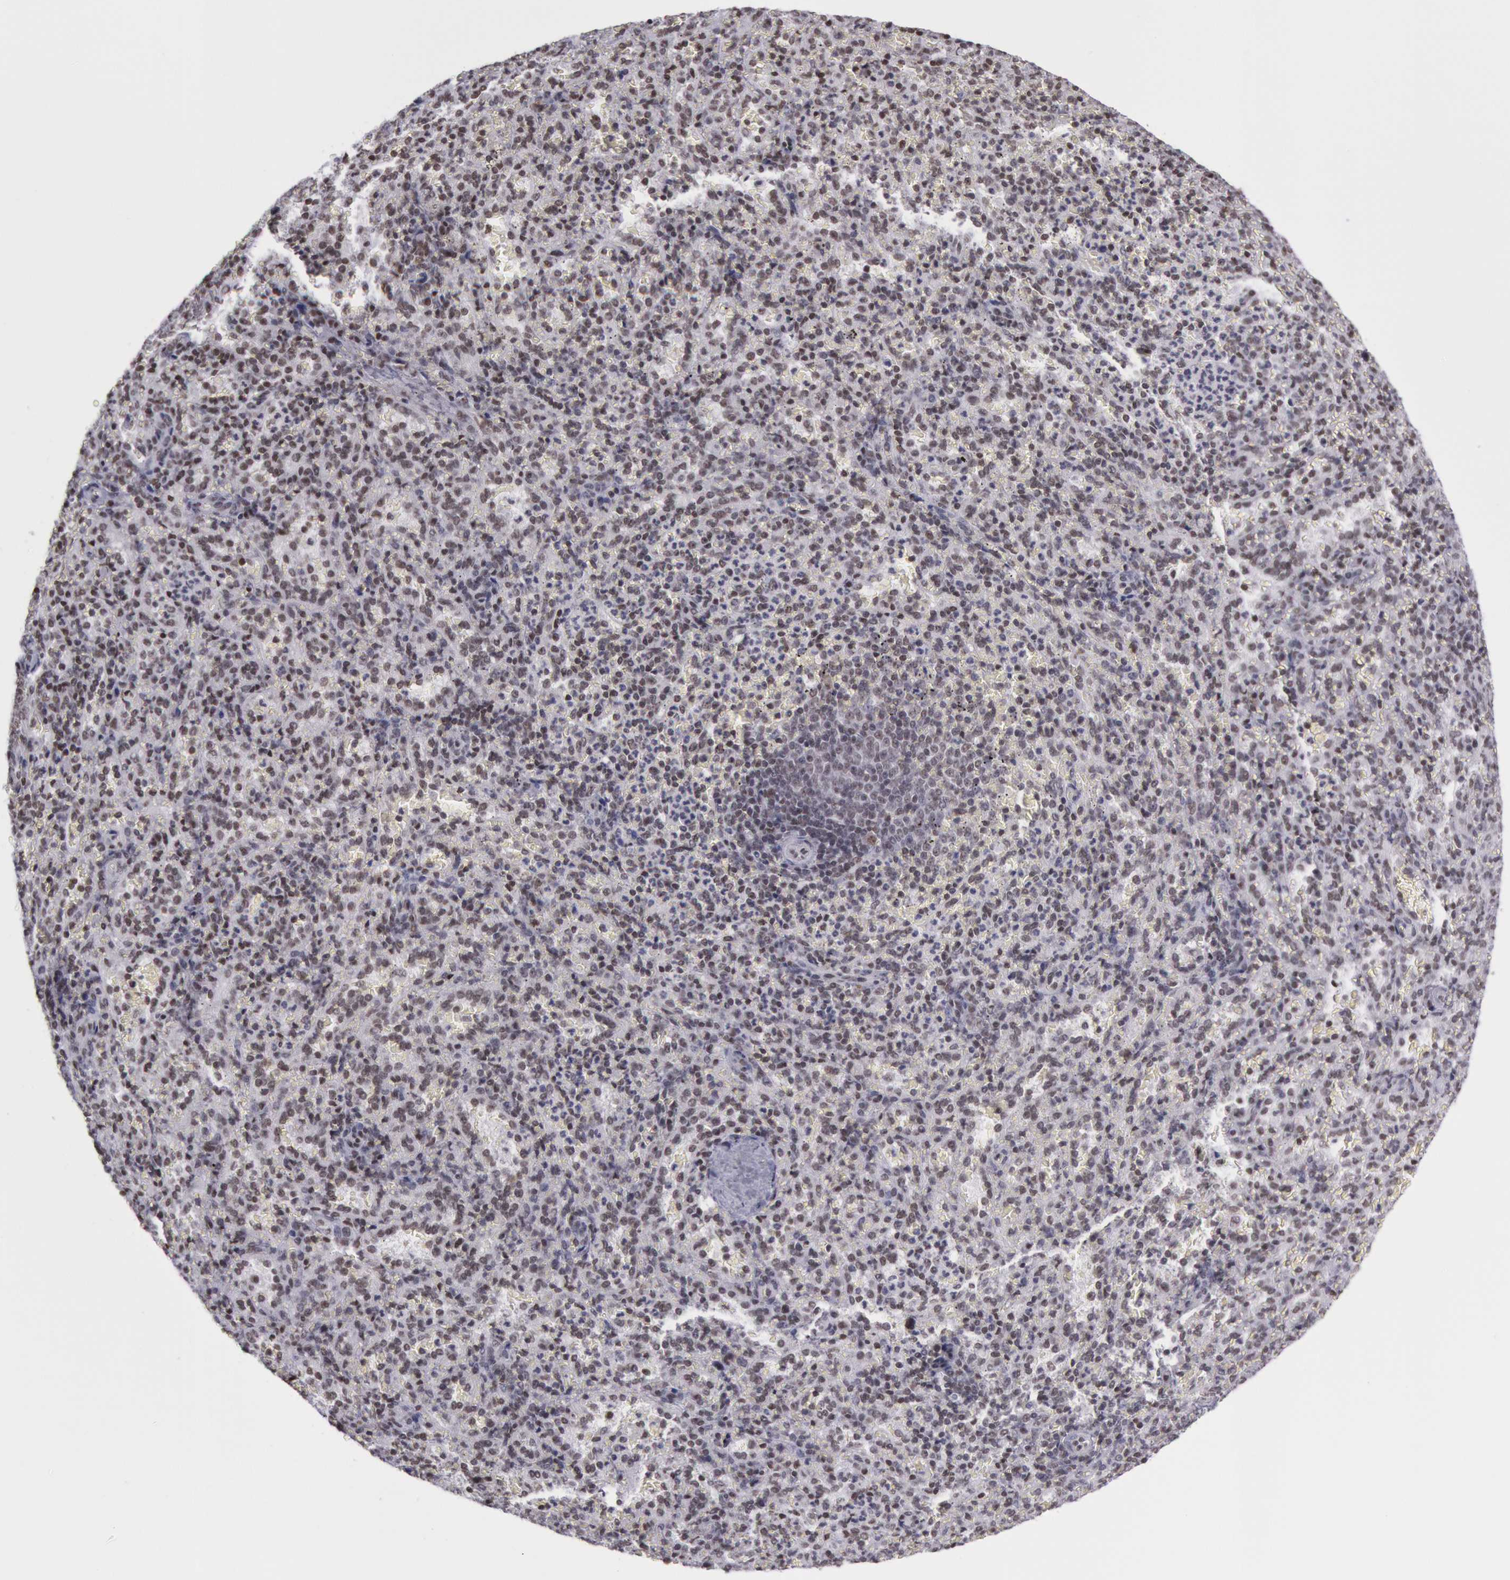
{"staining": {"intensity": "moderate", "quantity": "25%-75%", "location": "nuclear"}, "tissue": "spleen", "cell_type": "Cells in red pulp", "image_type": "normal", "snomed": [{"axis": "morphology", "description": "Normal tissue, NOS"}, {"axis": "topography", "description": "Spleen"}], "caption": "The micrograph exhibits a brown stain indicating the presence of a protein in the nuclear of cells in red pulp in spleen.", "gene": "NKAP", "patient": {"sex": "female", "age": 21}}